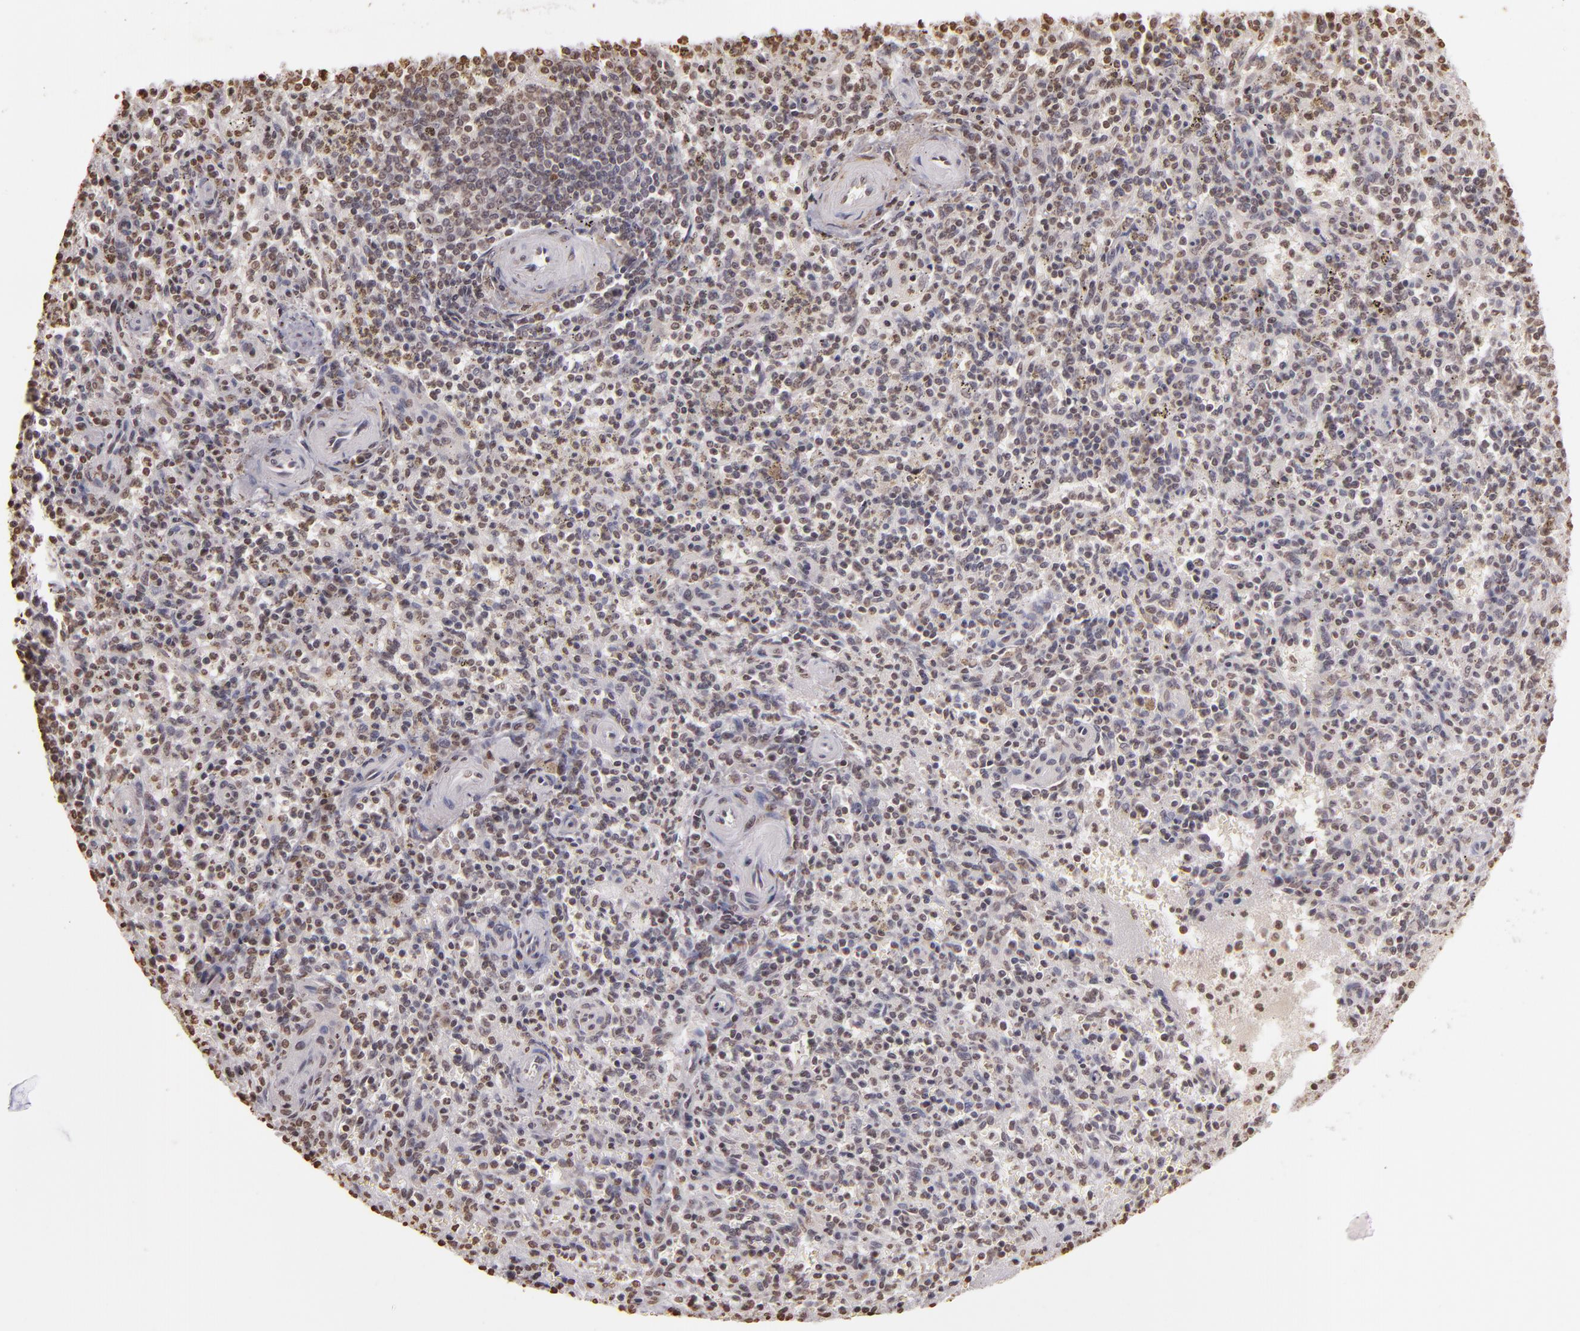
{"staining": {"intensity": "weak", "quantity": "25%-75%", "location": "nuclear"}, "tissue": "spleen", "cell_type": "Cells in red pulp", "image_type": "normal", "snomed": [{"axis": "morphology", "description": "Normal tissue, NOS"}, {"axis": "topography", "description": "Spleen"}], "caption": "IHC of benign human spleen demonstrates low levels of weak nuclear expression in approximately 25%-75% of cells in red pulp.", "gene": "THRB", "patient": {"sex": "male", "age": 72}}